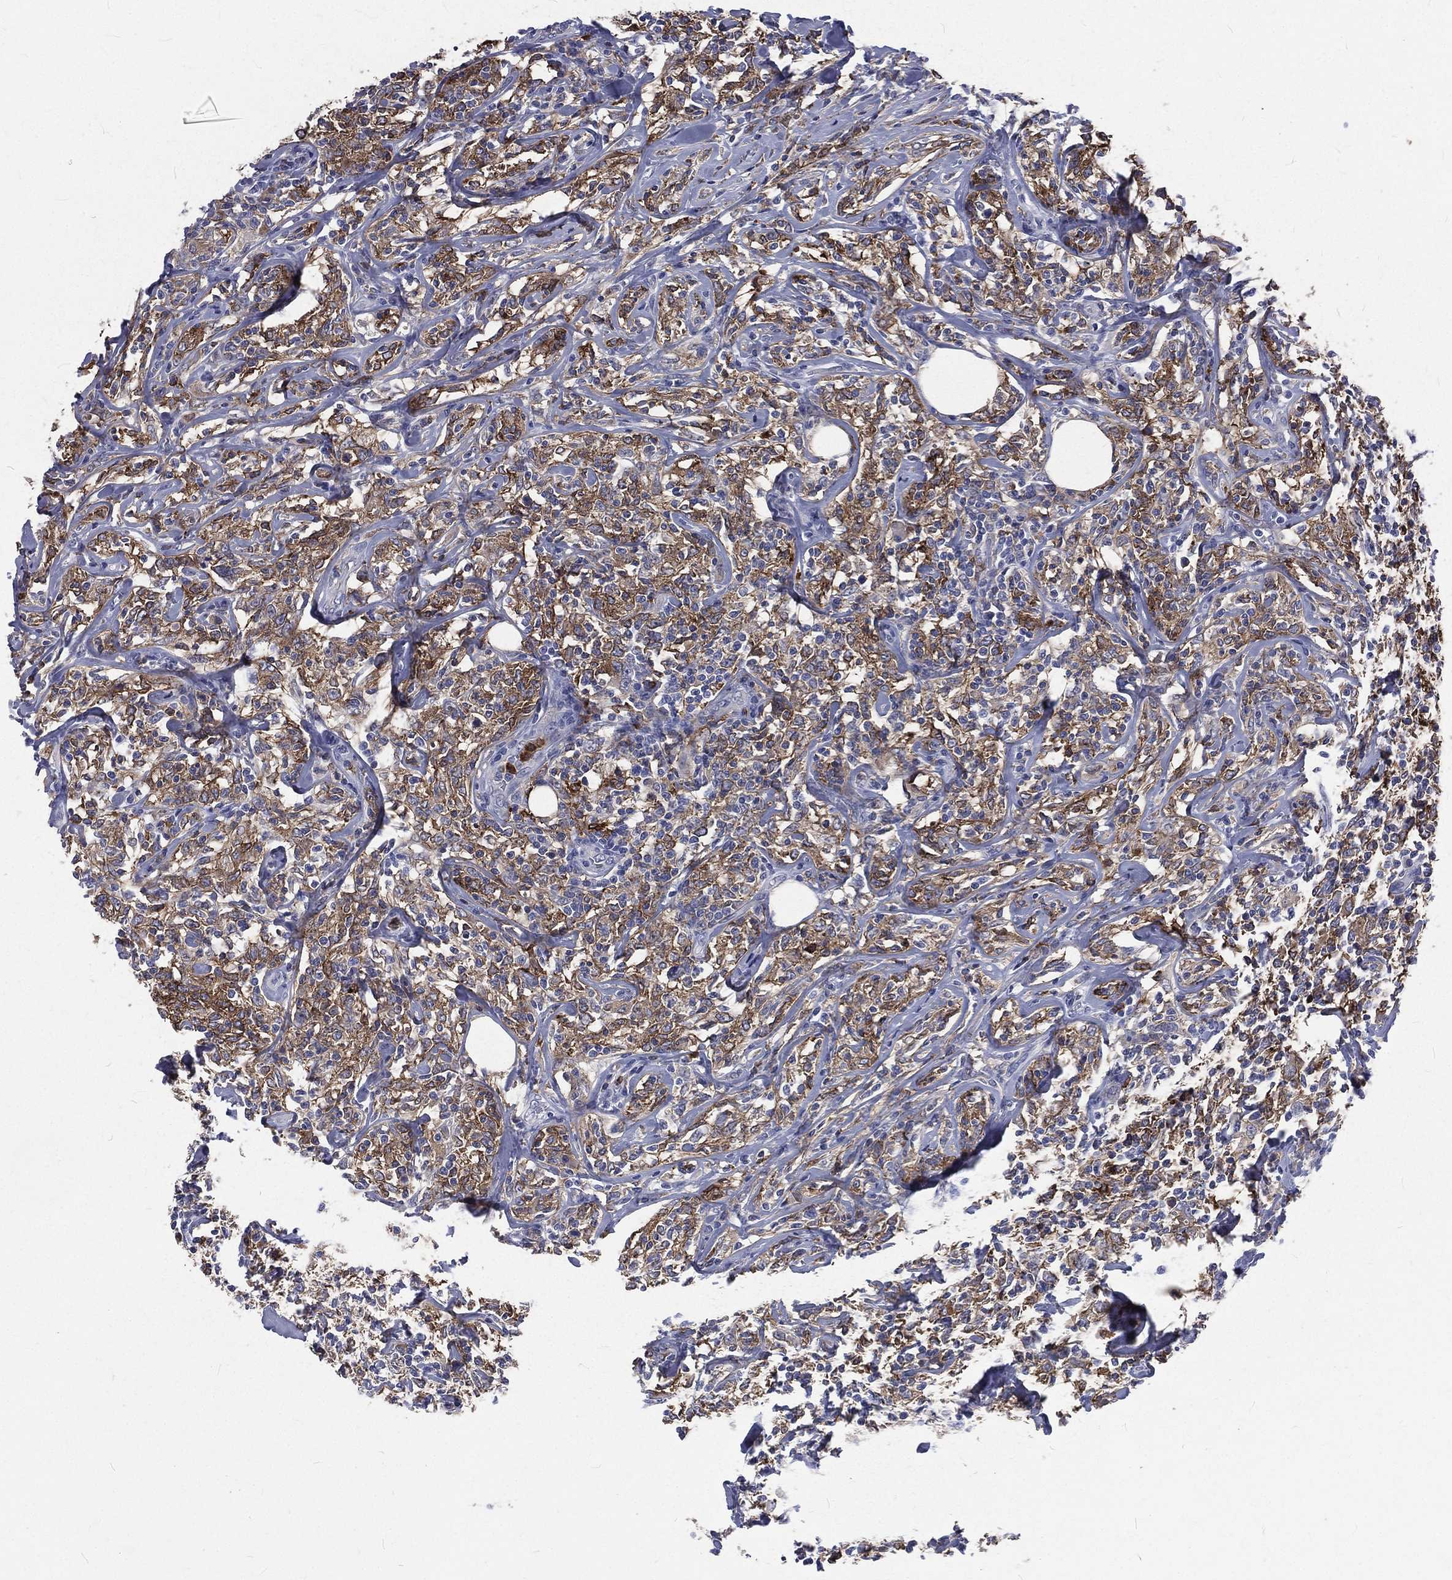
{"staining": {"intensity": "moderate", "quantity": ">75%", "location": "cytoplasmic/membranous"}, "tissue": "lymphoma", "cell_type": "Tumor cells", "image_type": "cancer", "snomed": [{"axis": "morphology", "description": "Malignant lymphoma, non-Hodgkin's type, High grade"}, {"axis": "topography", "description": "Lymph node"}], "caption": "This photomicrograph shows IHC staining of lymphoma, with medium moderate cytoplasmic/membranous staining in approximately >75% of tumor cells.", "gene": "BASP1", "patient": {"sex": "female", "age": 84}}